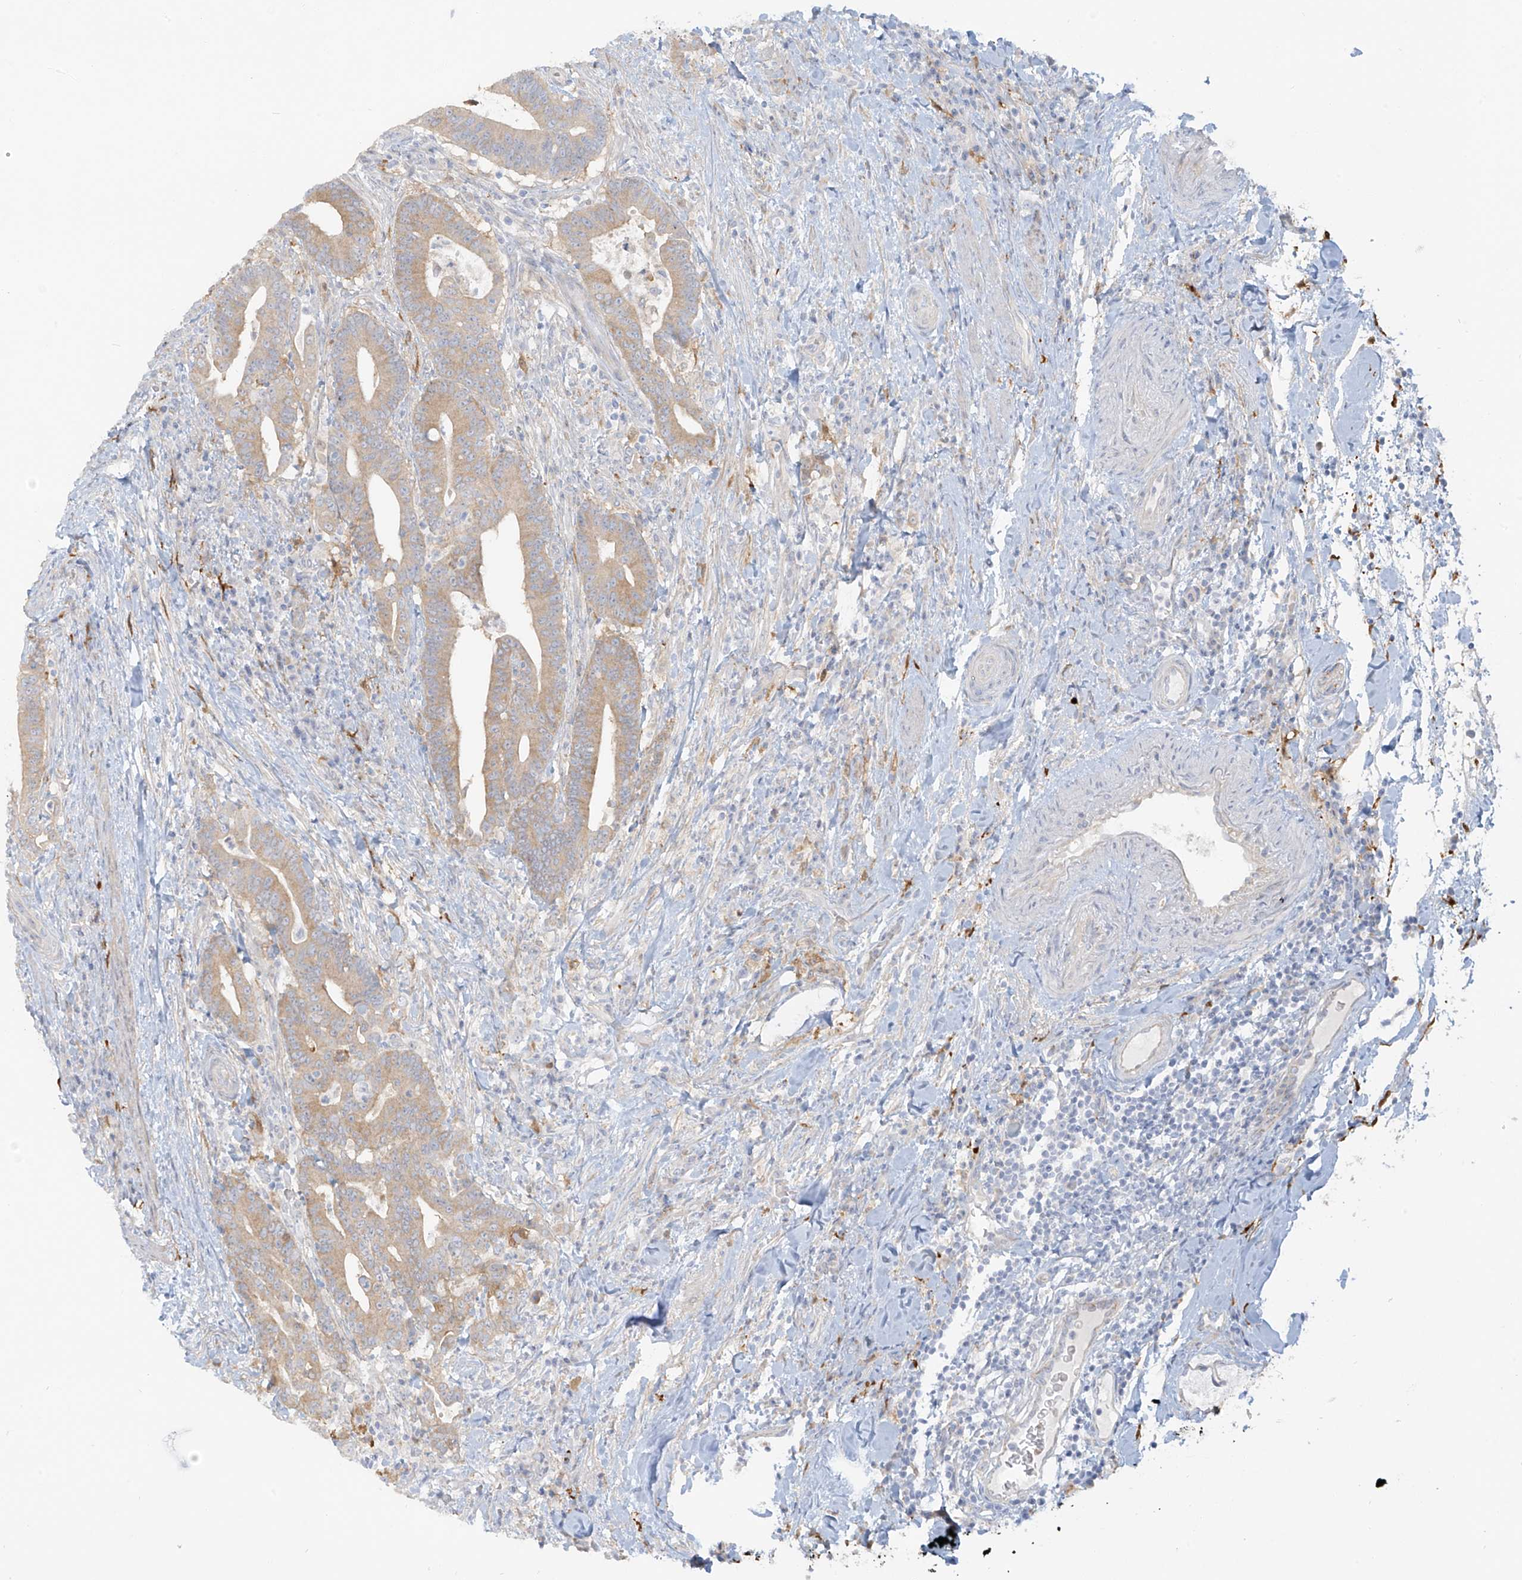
{"staining": {"intensity": "weak", "quantity": ">75%", "location": "cytoplasmic/membranous"}, "tissue": "colorectal cancer", "cell_type": "Tumor cells", "image_type": "cancer", "snomed": [{"axis": "morphology", "description": "Adenocarcinoma, NOS"}, {"axis": "topography", "description": "Colon"}], "caption": "This is a photomicrograph of immunohistochemistry staining of colorectal adenocarcinoma, which shows weak positivity in the cytoplasmic/membranous of tumor cells.", "gene": "UPK1B", "patient": {"sex": "female", "age": 66}}